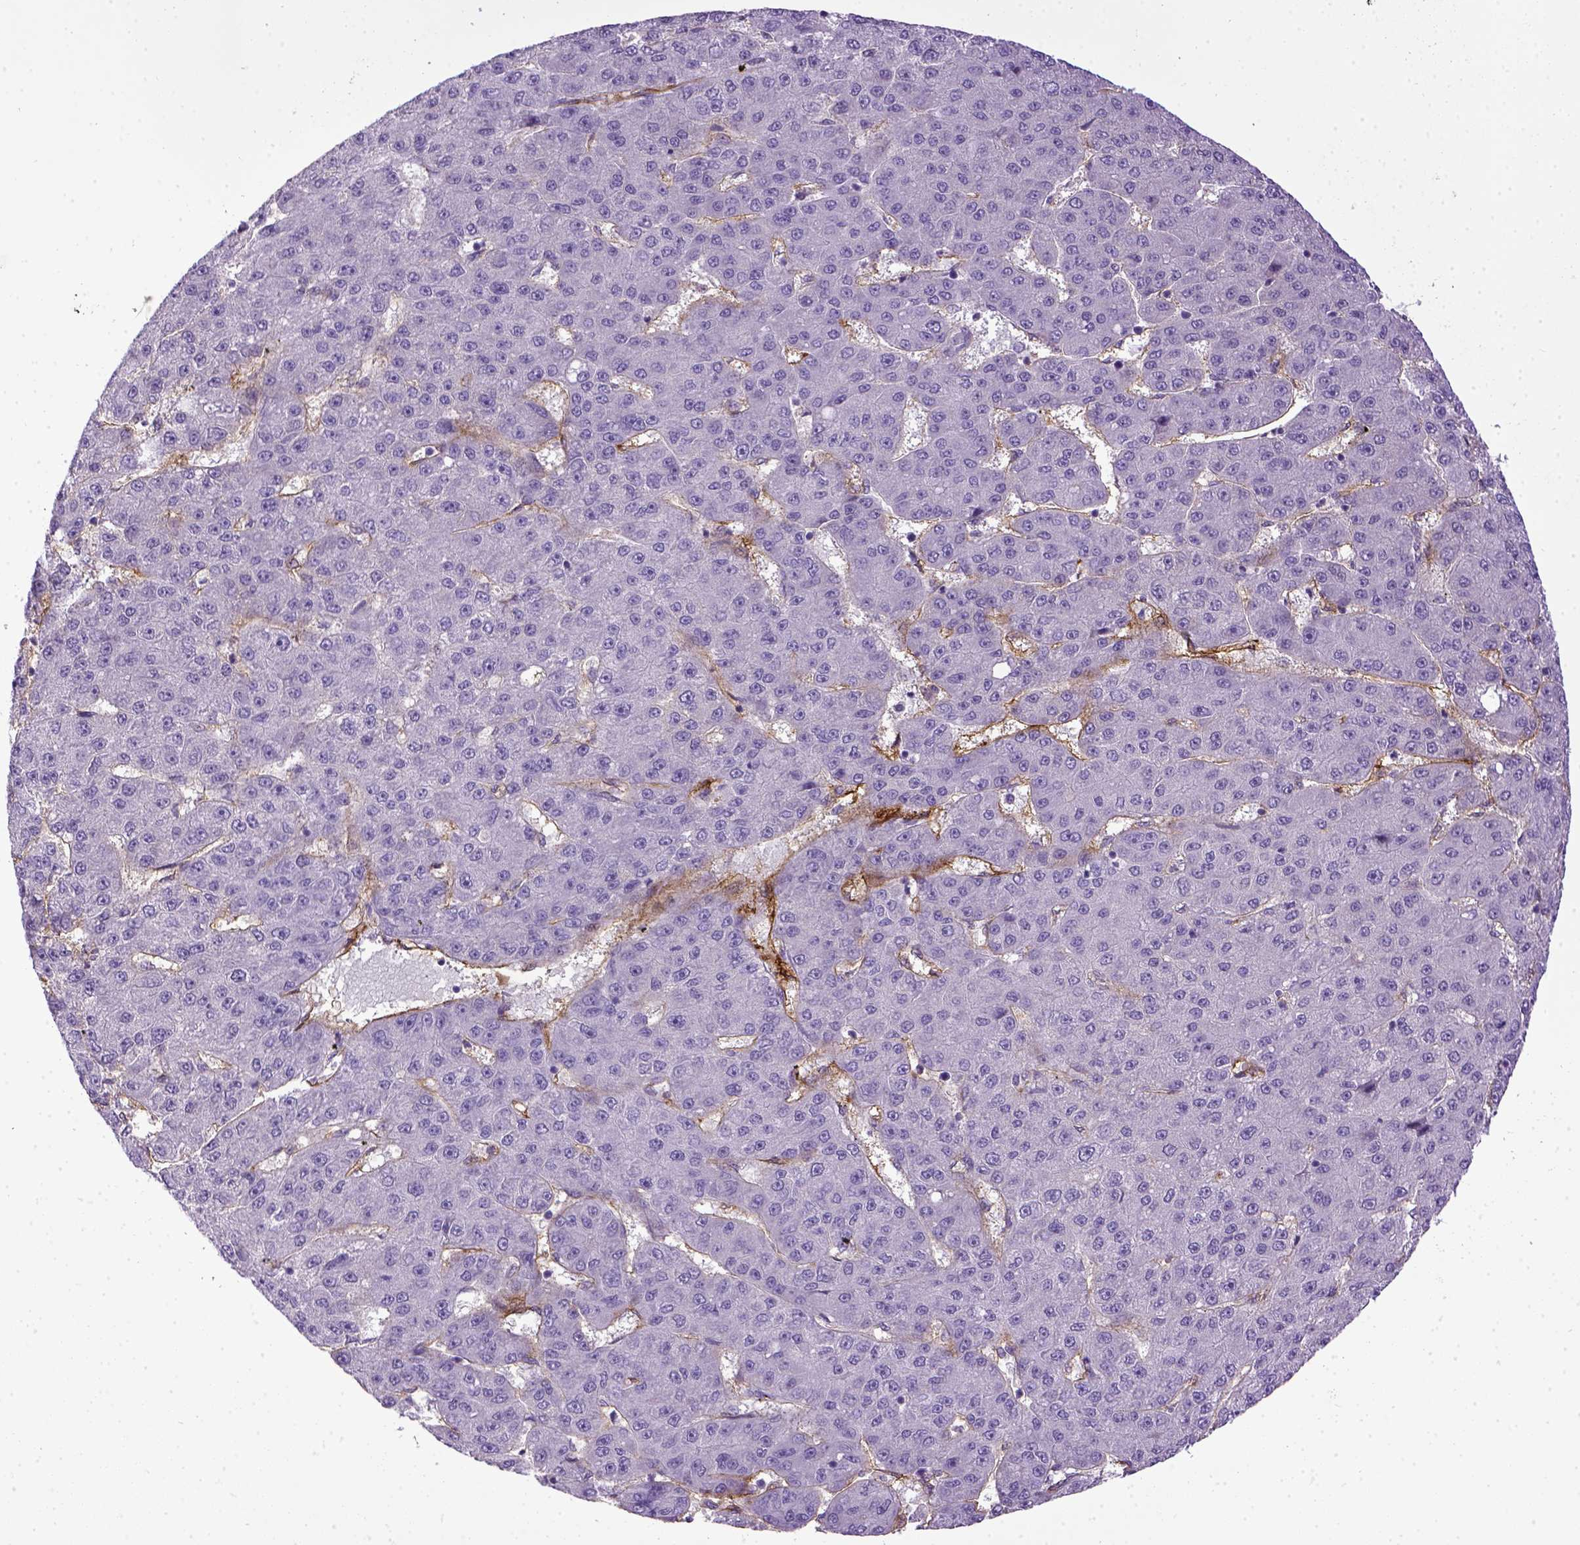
{"staining": {"intensity": "negative", "quantity": "none", "location": "none"}, "tissue": "liver cancer", "cell_type": "Tumor cells", "image_type": "cancer", "snomed": [{"axis": "morphology", "description": "Carcinoma, Hepatocellular, NOS"}, {"axis": "topography", "description": "Liver"}], "caption": "Immunohistochemistry micrograph of human liver hepatocellular carcinoma stained for a protein (brown), which reveals no positivity in tumor cells.", "gene": "ENG", "patient": {"sex": "male", "age": 67}}